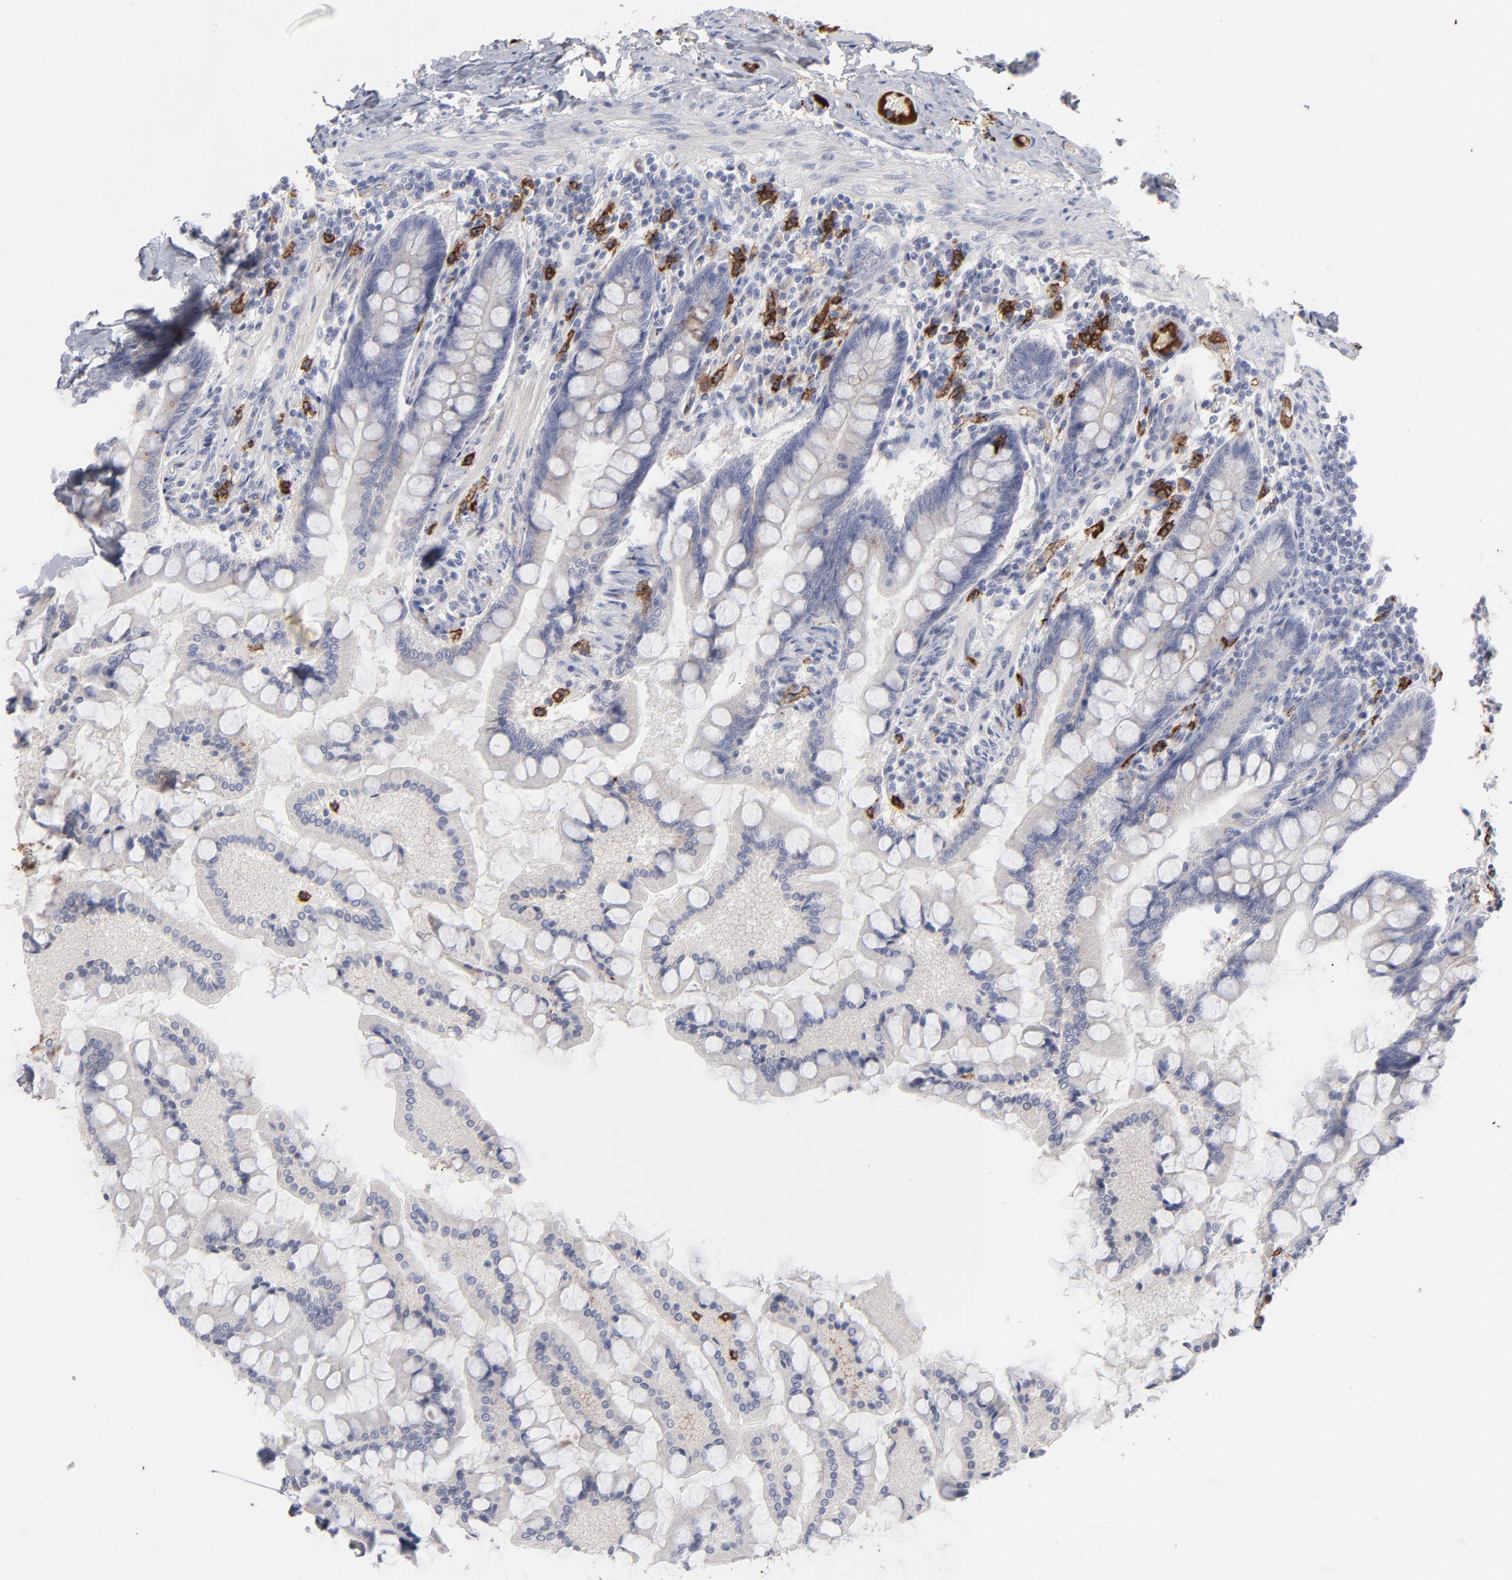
{"staining": {"intensity": "negative", "quantity": "none", "location": "none"}, "tissue": "small intestine", "cell_type": "Glandular cells", "image_type": "normal", "snomed": [{"axis": "morphology", "description": "Normal tissue, NOS"}, {"axis": "topography", "description": "Small intestine"}], "caption": "Histopathology image shows no significant protein staining in glandular cells of unremarkable small intestine.", "gene": "CCR3", "patient": {"sex": "male", "age": 41}}